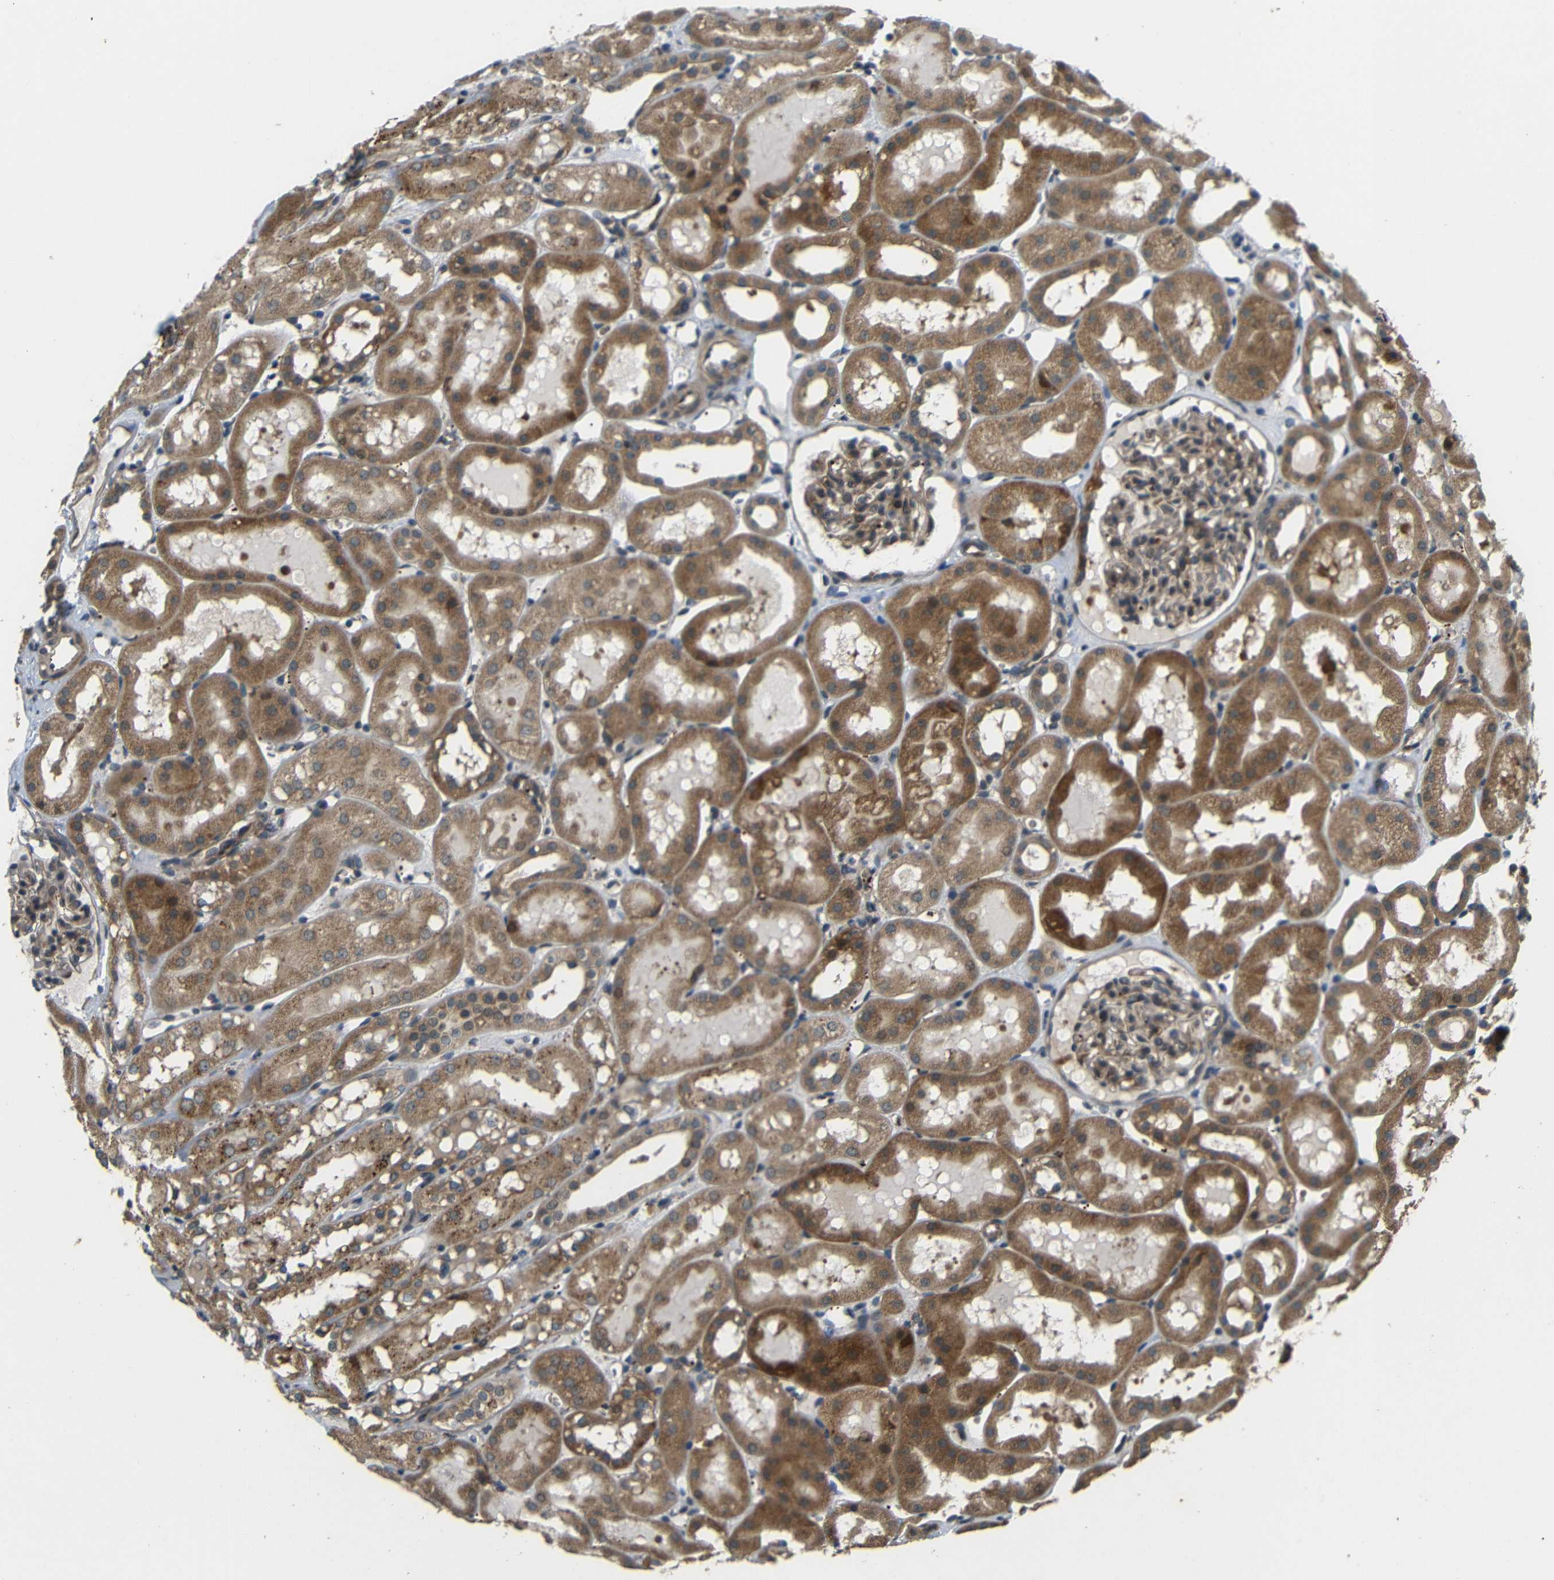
{"staining": {"intensity": "weak", "quantity": ">75%", "location": "cytoplasmic/membranous"}, "tissue": "kidney", "cell_type": "Cells in glomeruli", "image_type": "normal", "snomed": [{"axis": "morphology", "description": "Normal tissue, NOS"}, {"axis": "topography", "description": "Kidney"}, {"axis": "topography", "description": "Urinary bladder"}], "caption": "Cells in glomeruli show low levels of weak cytoplasmic/membranous positivity in about >75% of cells in normal kidney.", "gene": "EPHB2", "patient": {"sex": "male", "age": 16}}